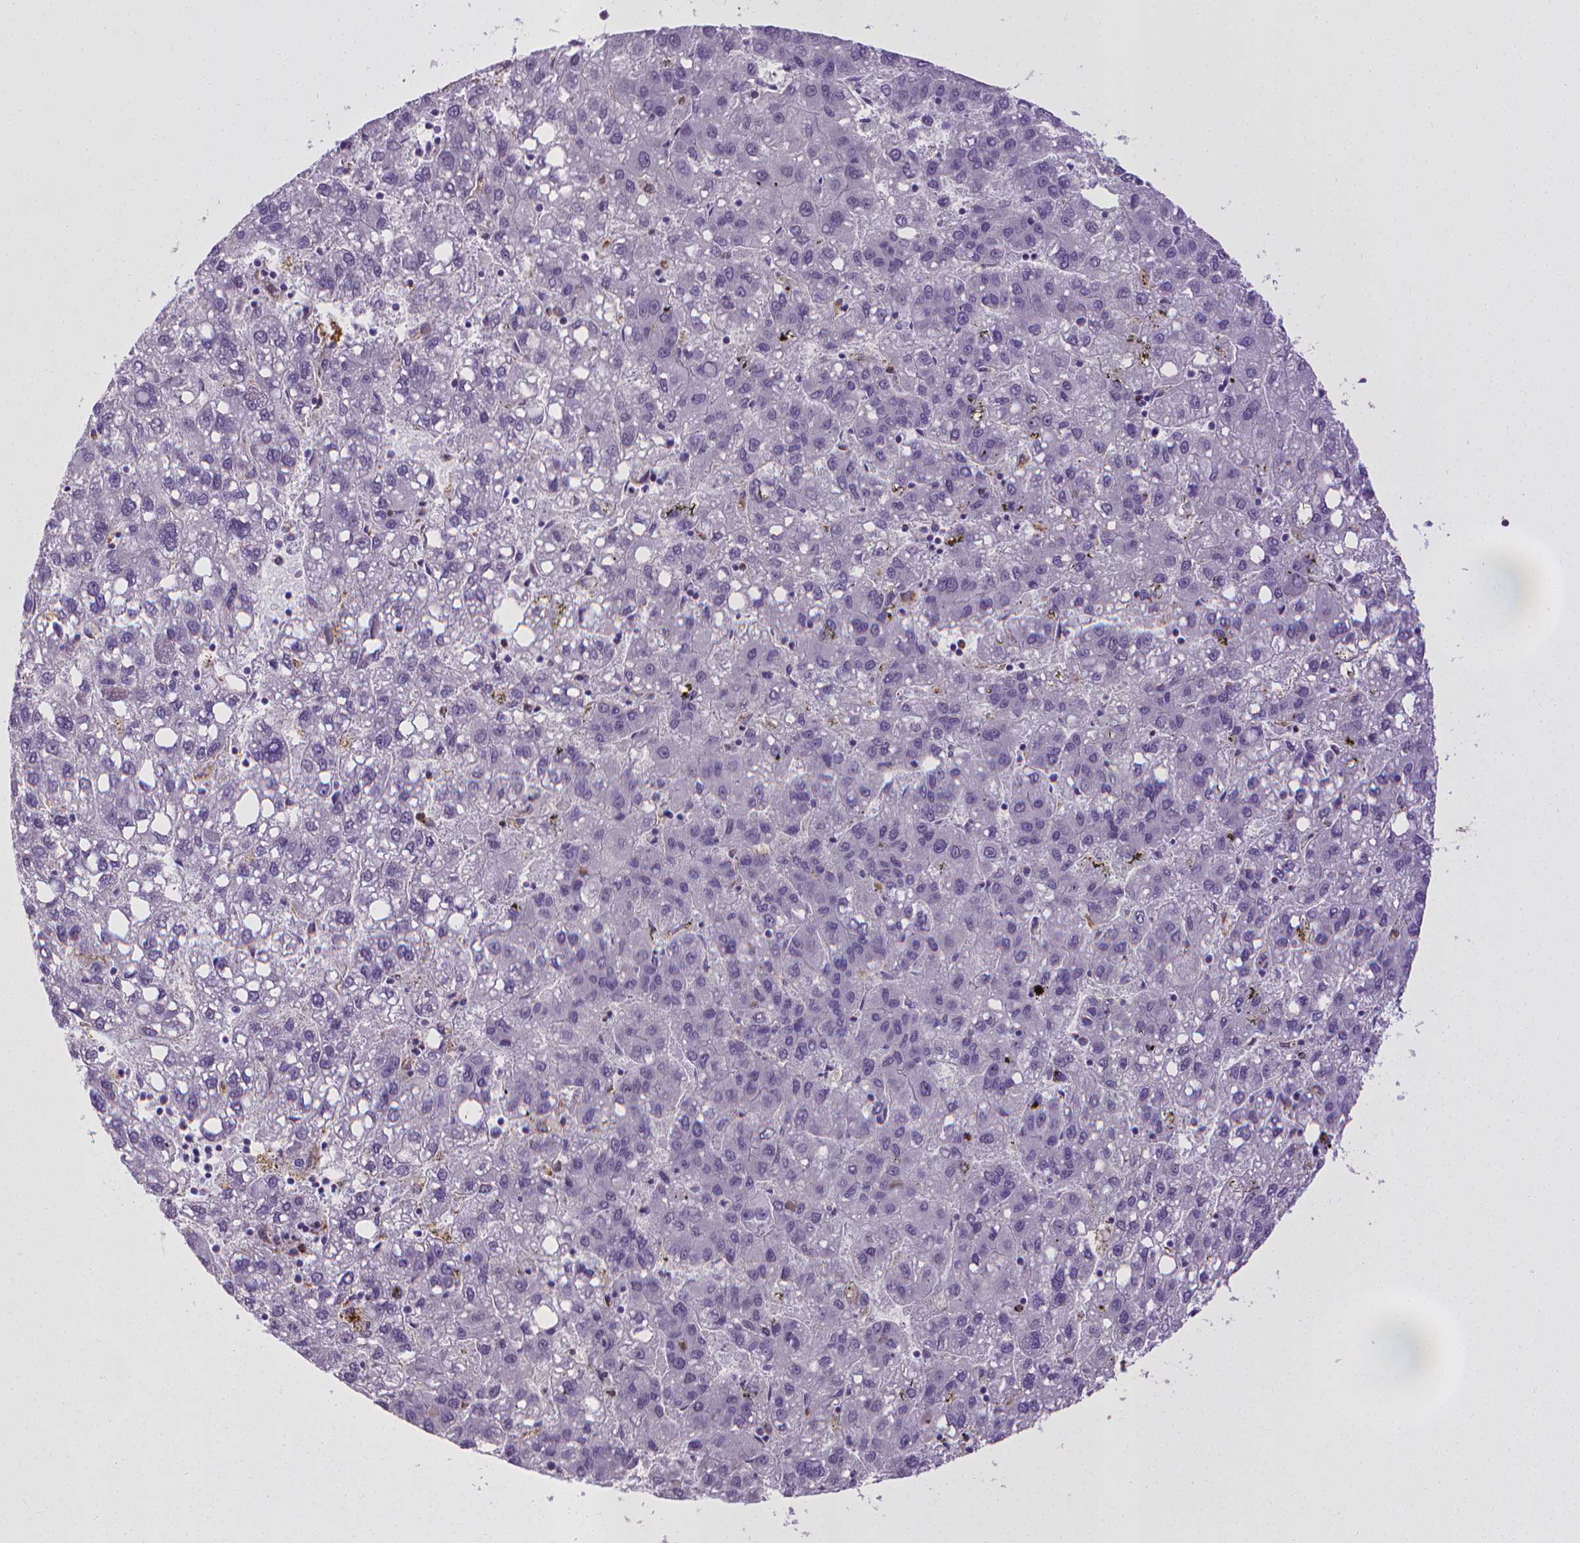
{"staining": {"intensity": "negative", "quantity": "none", "location": "none"}, "tissue": "liver cancer", "cell_type": "Tumor cells", "image_type": "cancer", "snomed": [{"axis": "morphology", "description": "Carcinoma, Hepatocellular, NOS"}, {"axis": "topography", "description": "Liver"}], "caption": "Liver hepatocellular carcinoma stained for a protein using IHC exhibits no staining tumor cells.", "gene": "KMO", "patient": {"sex": "female", "age": 82}}